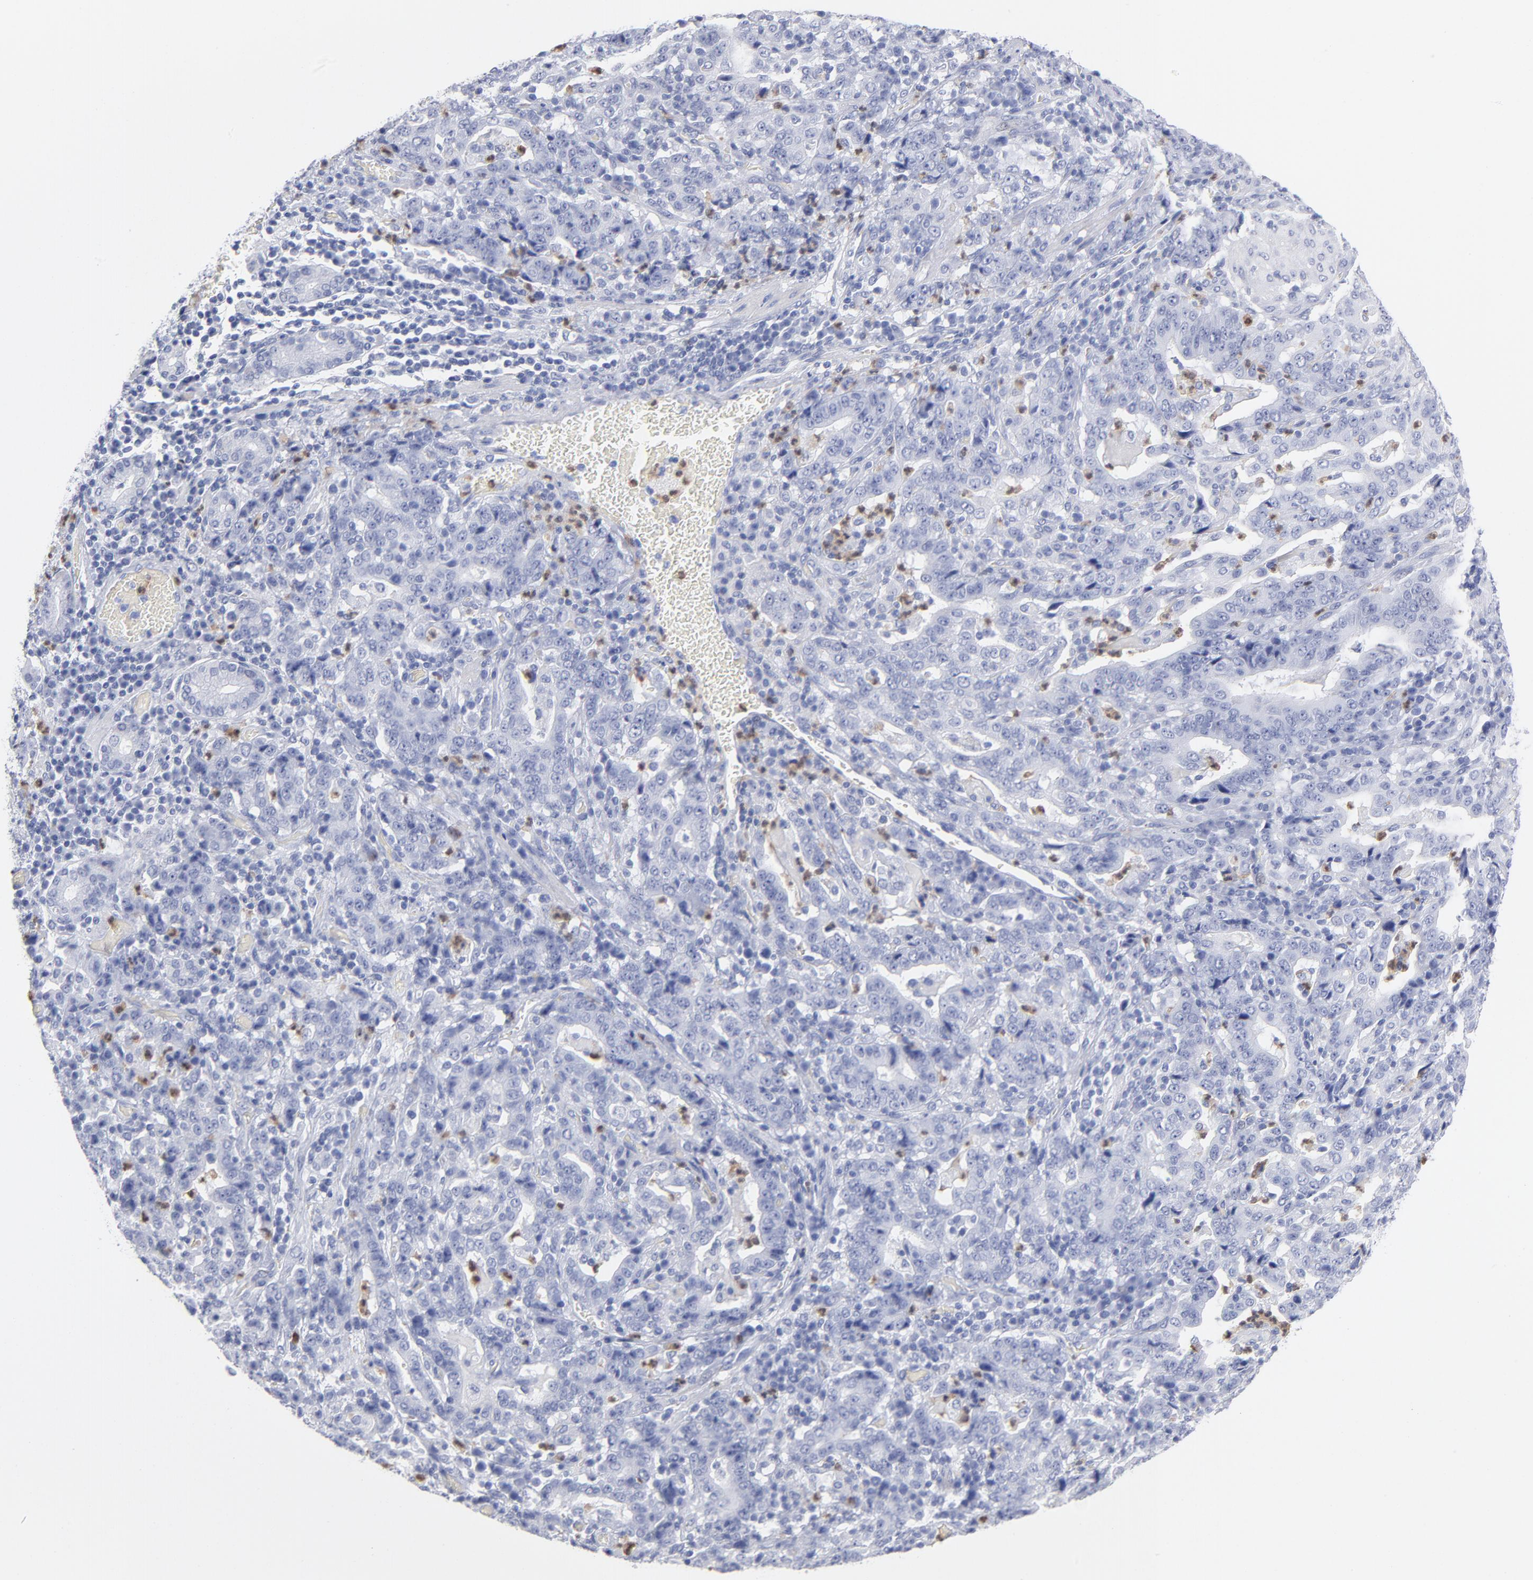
{"staining": {"intensity": "negative", "quantity": "none", "location": "none"}, "tissue": "stomach cancer", "cell_type": "Tumor cells", "image_type": "cancer", "snomed": [{"axis": "morphology", "description": "Normal tissue, NOS"}, {"axis": "morphology", "description": "Adenocarcinoma, NOS"}, {"axis": "topography", "description": "Stomach, upper"}, {"axis": "topography", "description": "Stomach"}], "caption": "The IHC image has no significant staining in tumor cells of stomach cancer tissue.", "gene": "ARG1", "patient": {"sex": "male", "age": 59}}